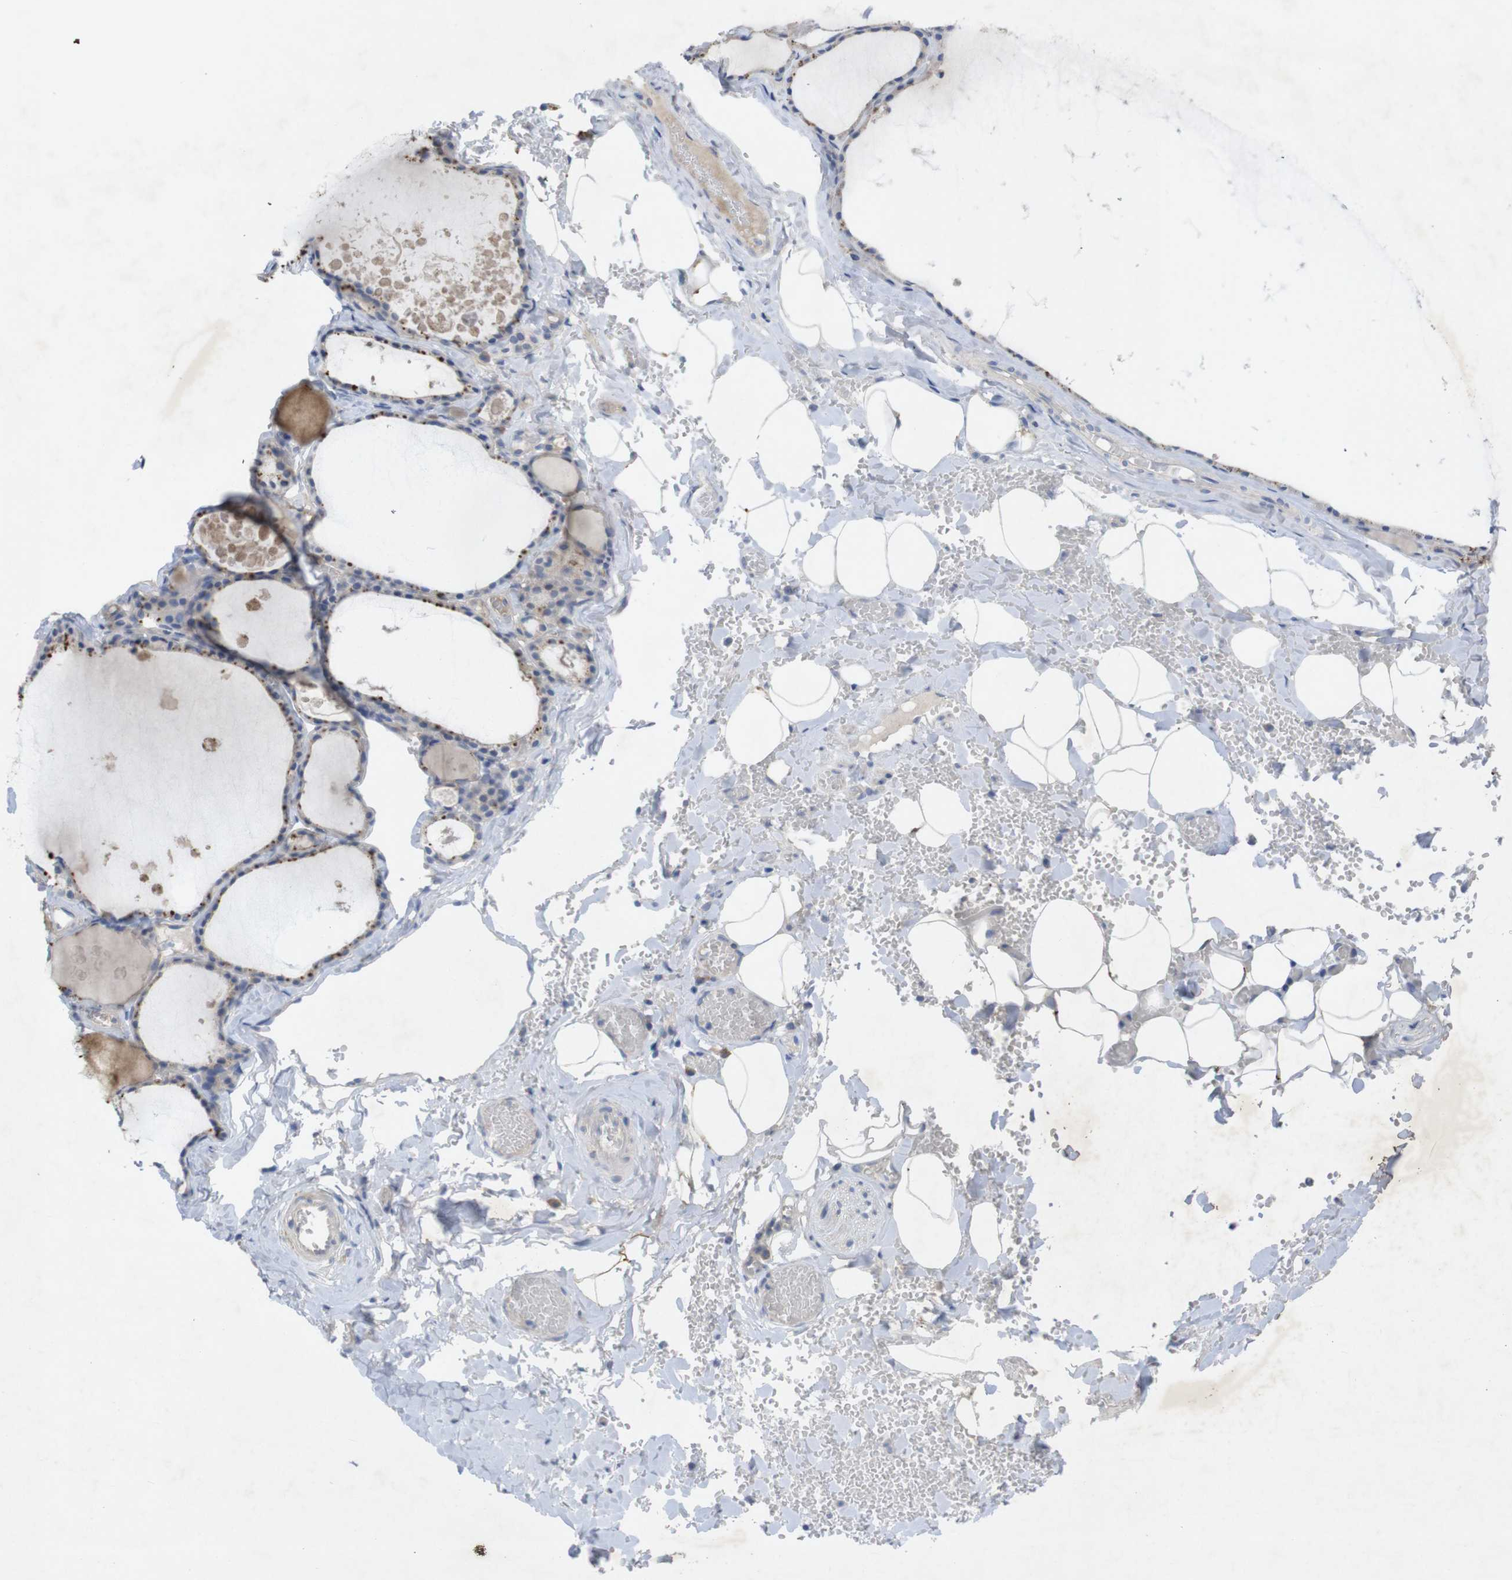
{"staining": {"intensity": "moderate", "quantity": ">75%", "location": "cytoplasmic/membranous"}, "tissue": "thyroid gland", "cell_type": "Glandular cells", "image_type": "normal", "snomed": [{"axis": "morphology", "description": "Normal tissue, NOS"}, {"axis": "topography", "description": "Thyroid gland"}], "caption": "Thyroid gland stained with DAB immunohistochemistry (IHC) demonstrates medium levels of moderate cytoplasmic/membranous expression in about >75% of glandular cells.", "gene": "BCAR3", "patient": {"sex": "male", "age": 56}}